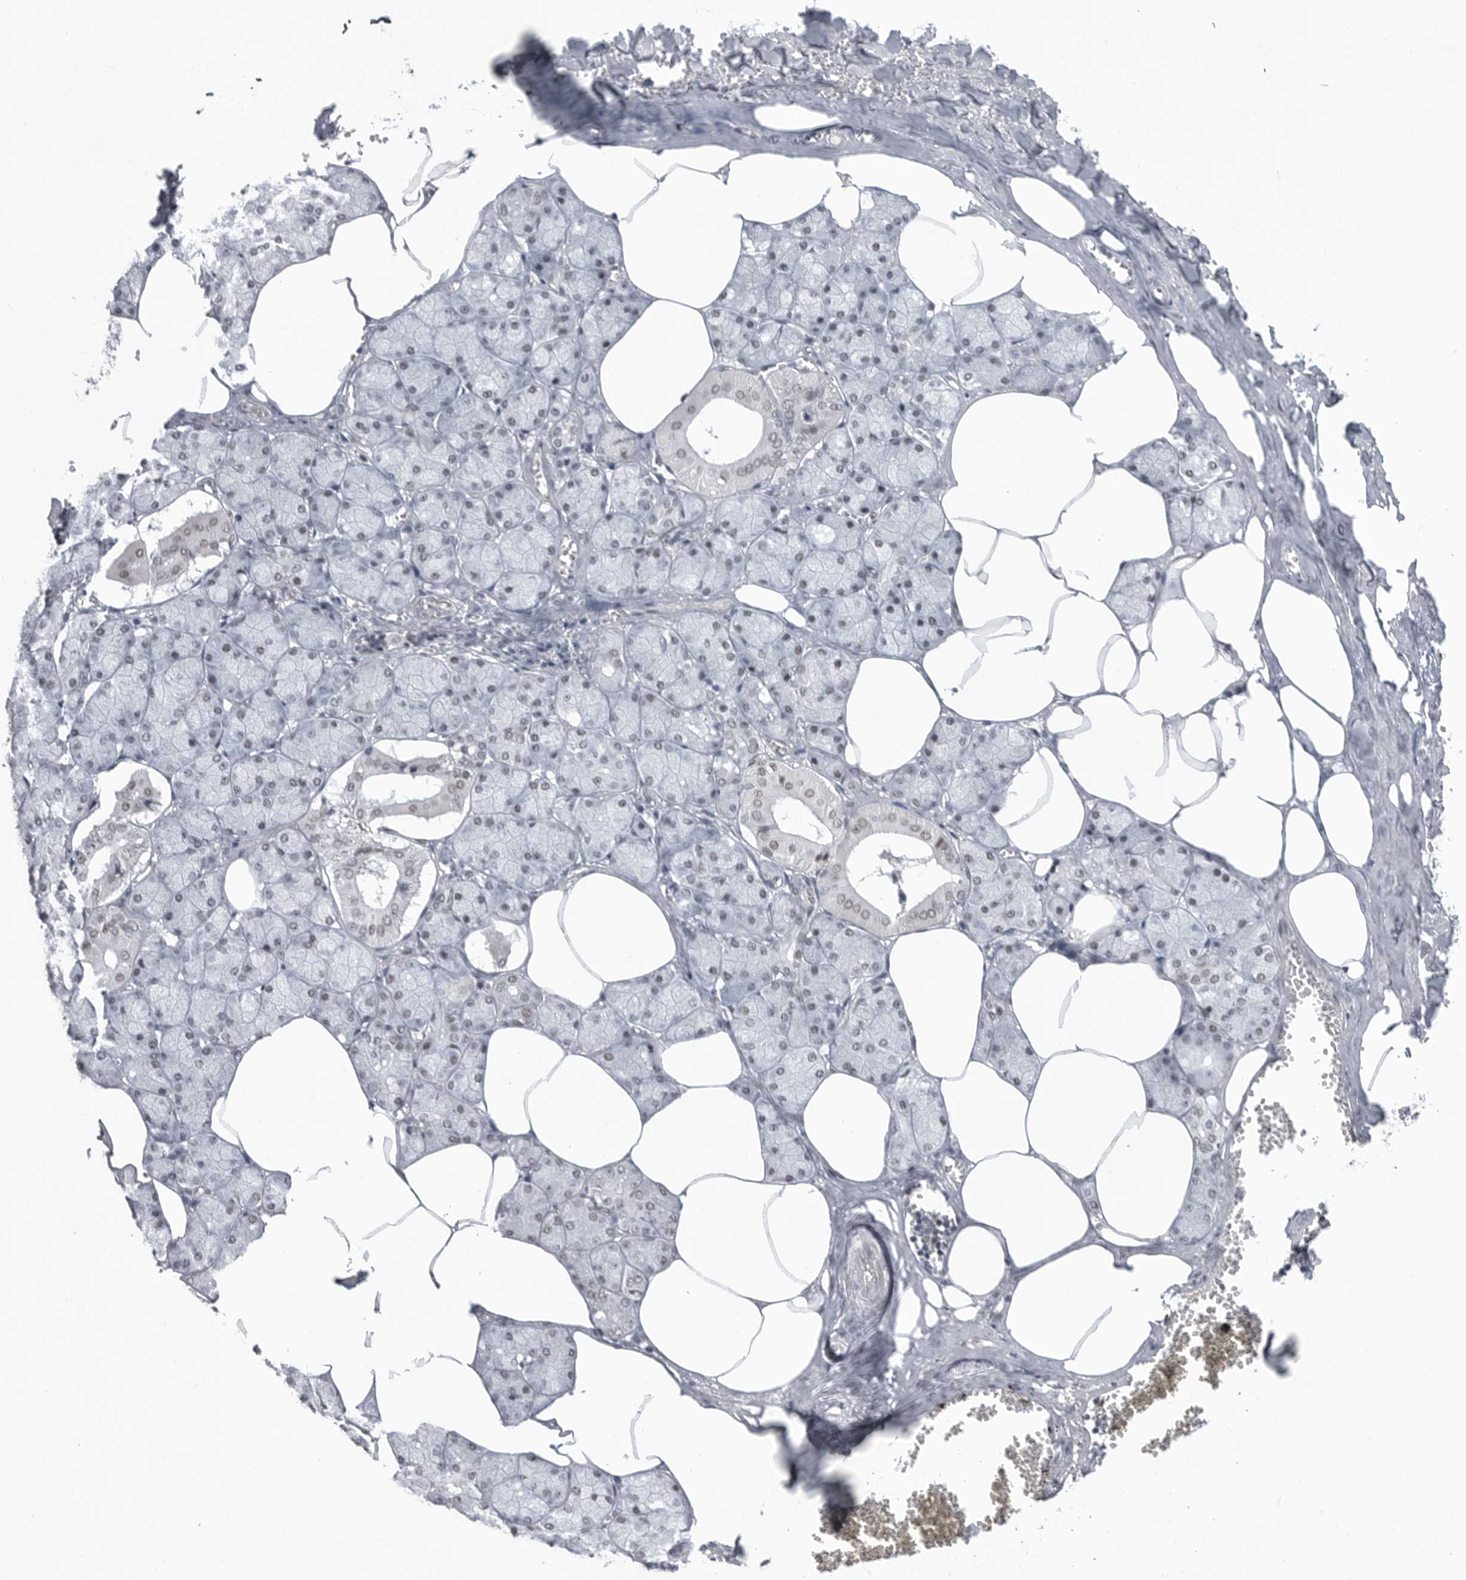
{"staining": {"intensity": "weak", "quantity": "<25%", "location": "nuclear"}, "tissue": "salivary gland", "cell_type": "Glandular cells", "image_type": "normal", "snomed": [{"axis": "morphology", "description": "Normal tissue, NOS"}, {"axis": "topography", "description": "Salivary gland"}], "caption": "Salivary gland stained for a protein using IHC exhibits no expression glandular cells.", "gene": "RNF26", "patient": {"sex": "male", "age": 62}}